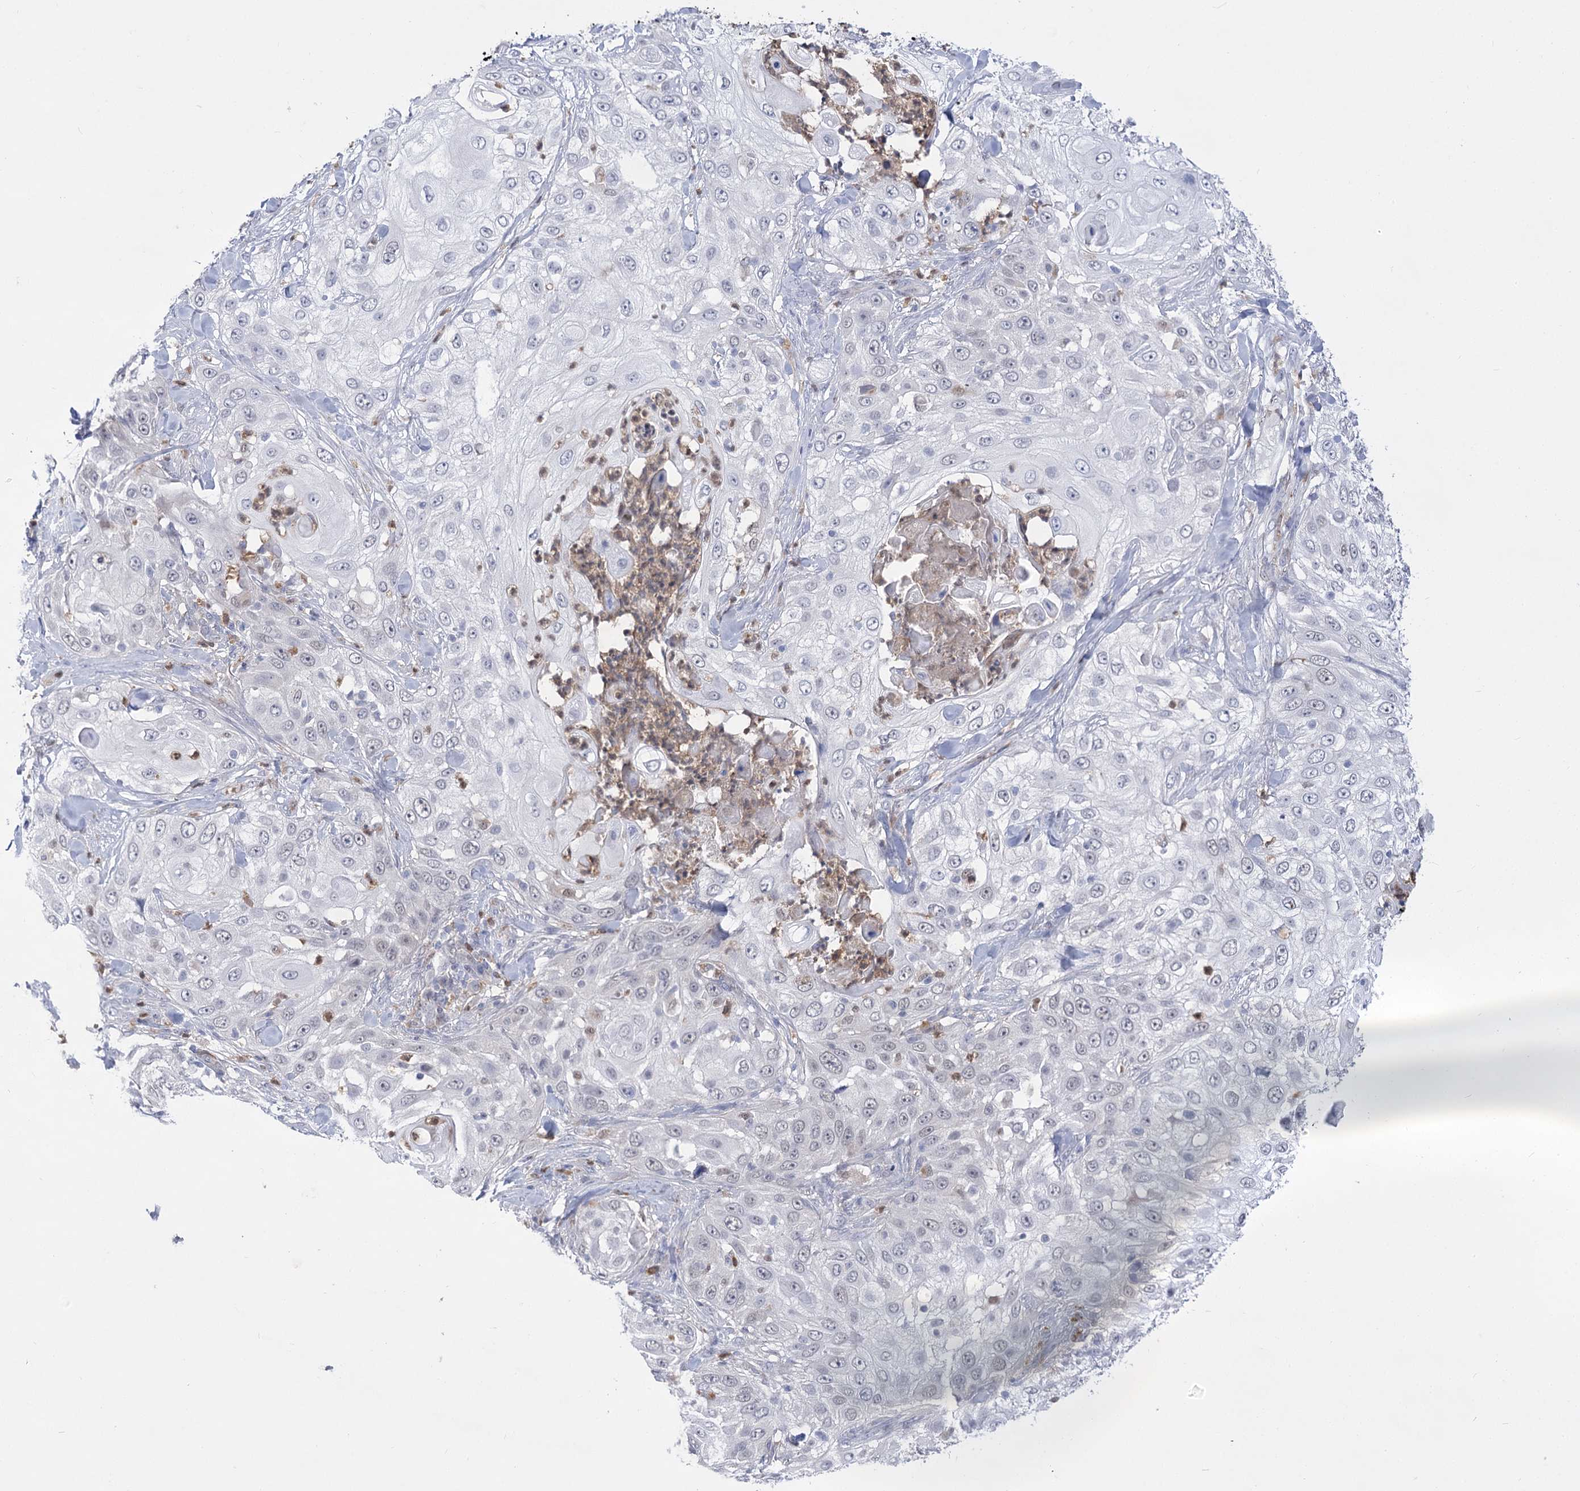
{"staining": {"intensity": "negative", "quantity": "none", "location": "none"}, "tissue": "skin cancer", "cell_type": "Tumor cells", "image_type": "cancer", "snomed": [{"axis": "morphology", "description": "Squamous cell carcinoma, NOS"}, {"axis": "topography", "description": "Skin"}], "caption": "A high-resolution image shows immunohistochemistry (IHC) staining of skin cancer (squamous cell carcinoma), which displays no significant staining in tumor cells.", "gene": "SIAE", "patient": {"sex": "female", "age": 44}}